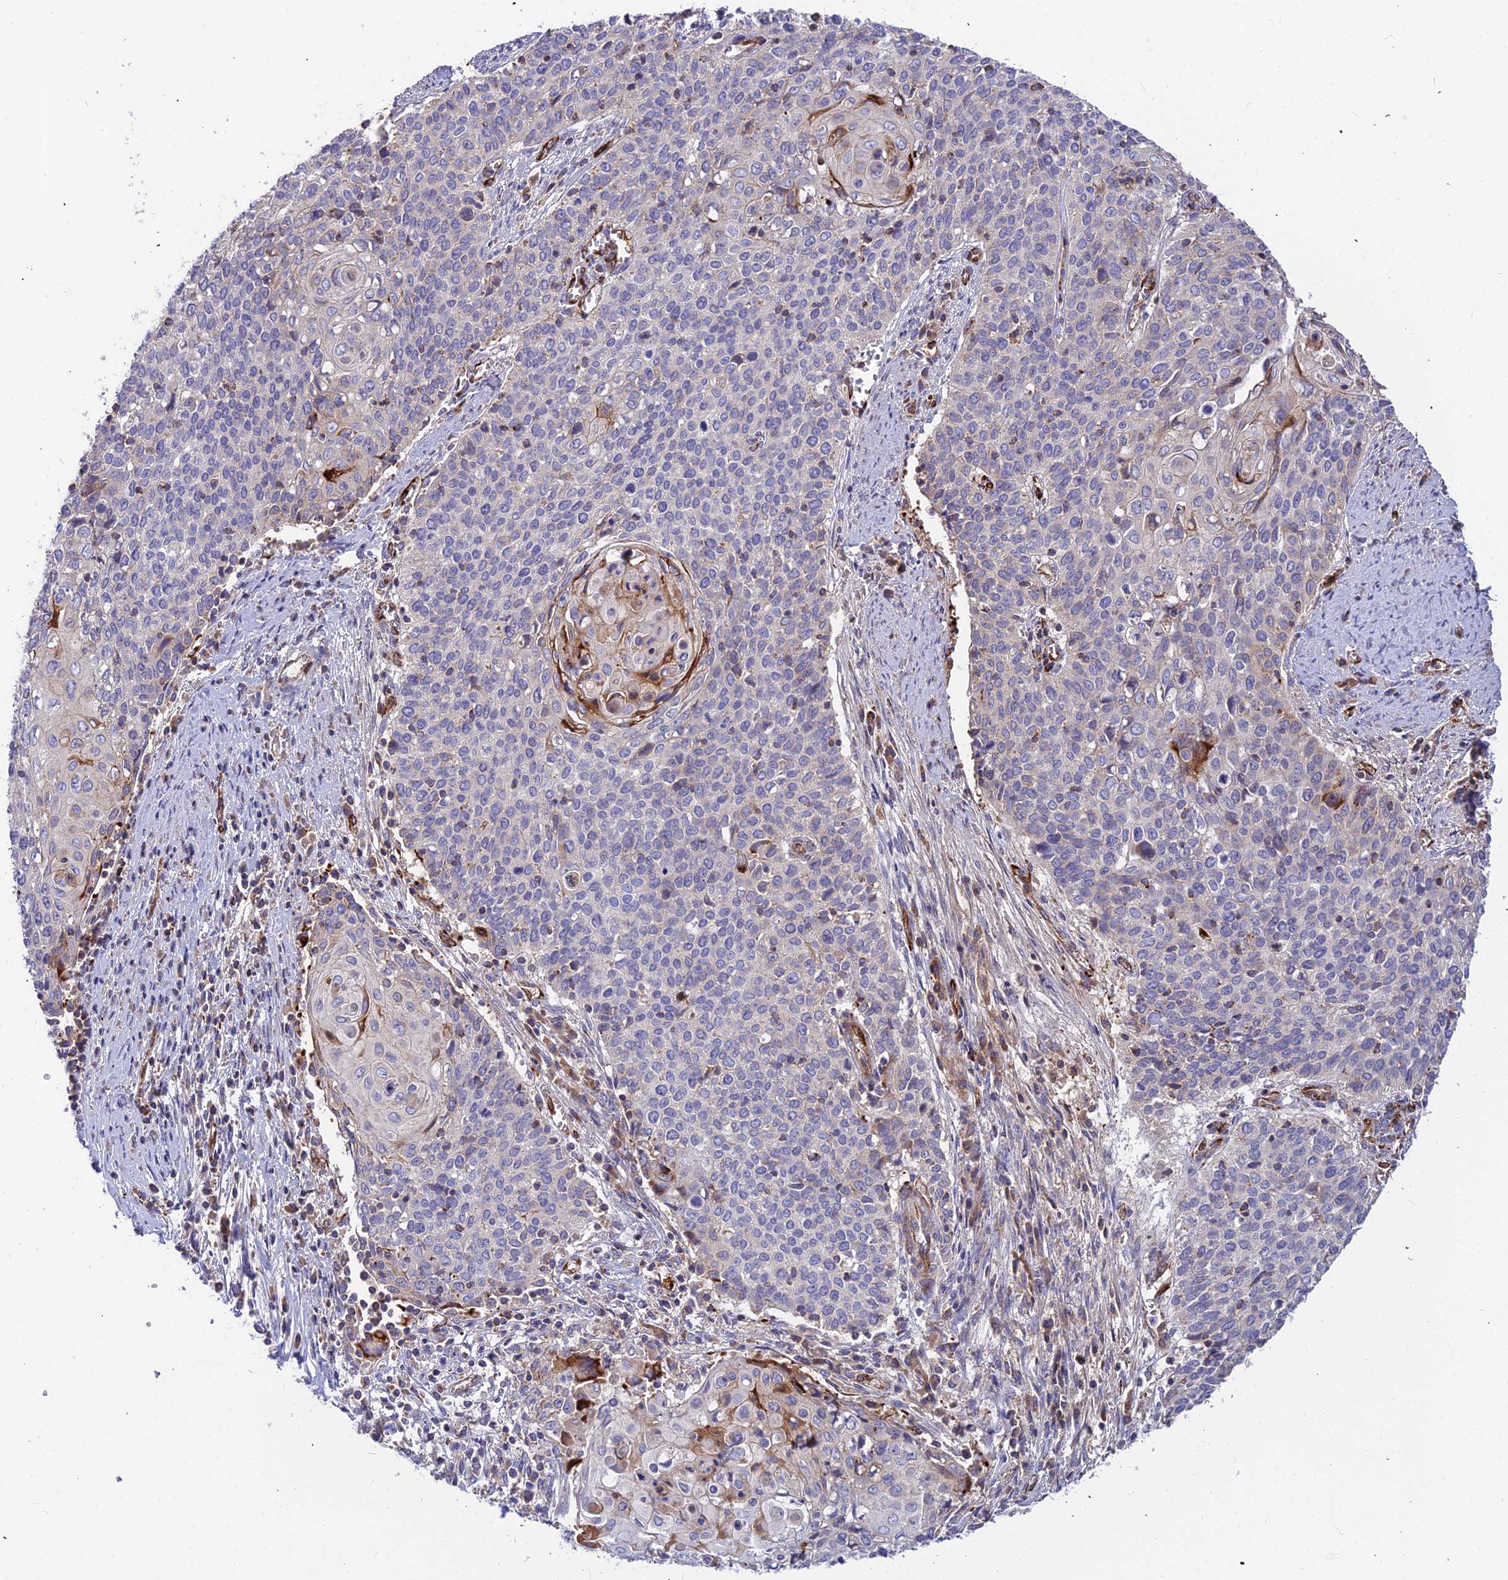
{"staining": {"intensity": "negative", "quantity": "none", "location": "none"}, "tissue": "cervical cancer", "cell_type": "Tumor cells", "image_type": "cancer", "snomed": [{"axis": "morphology", "description": "Squamous cell carcinoma, NOS"}, {"axis": "topography", "description": "Cervix"}], "caption": "Immunohistochemical staining of human cervical cancer shows no significant staining in tumor cells. (IHC, brightfield microscopy, high magnification).", "gene": "ASPHD1", "patient": {"sex": "female", "age": 39}}